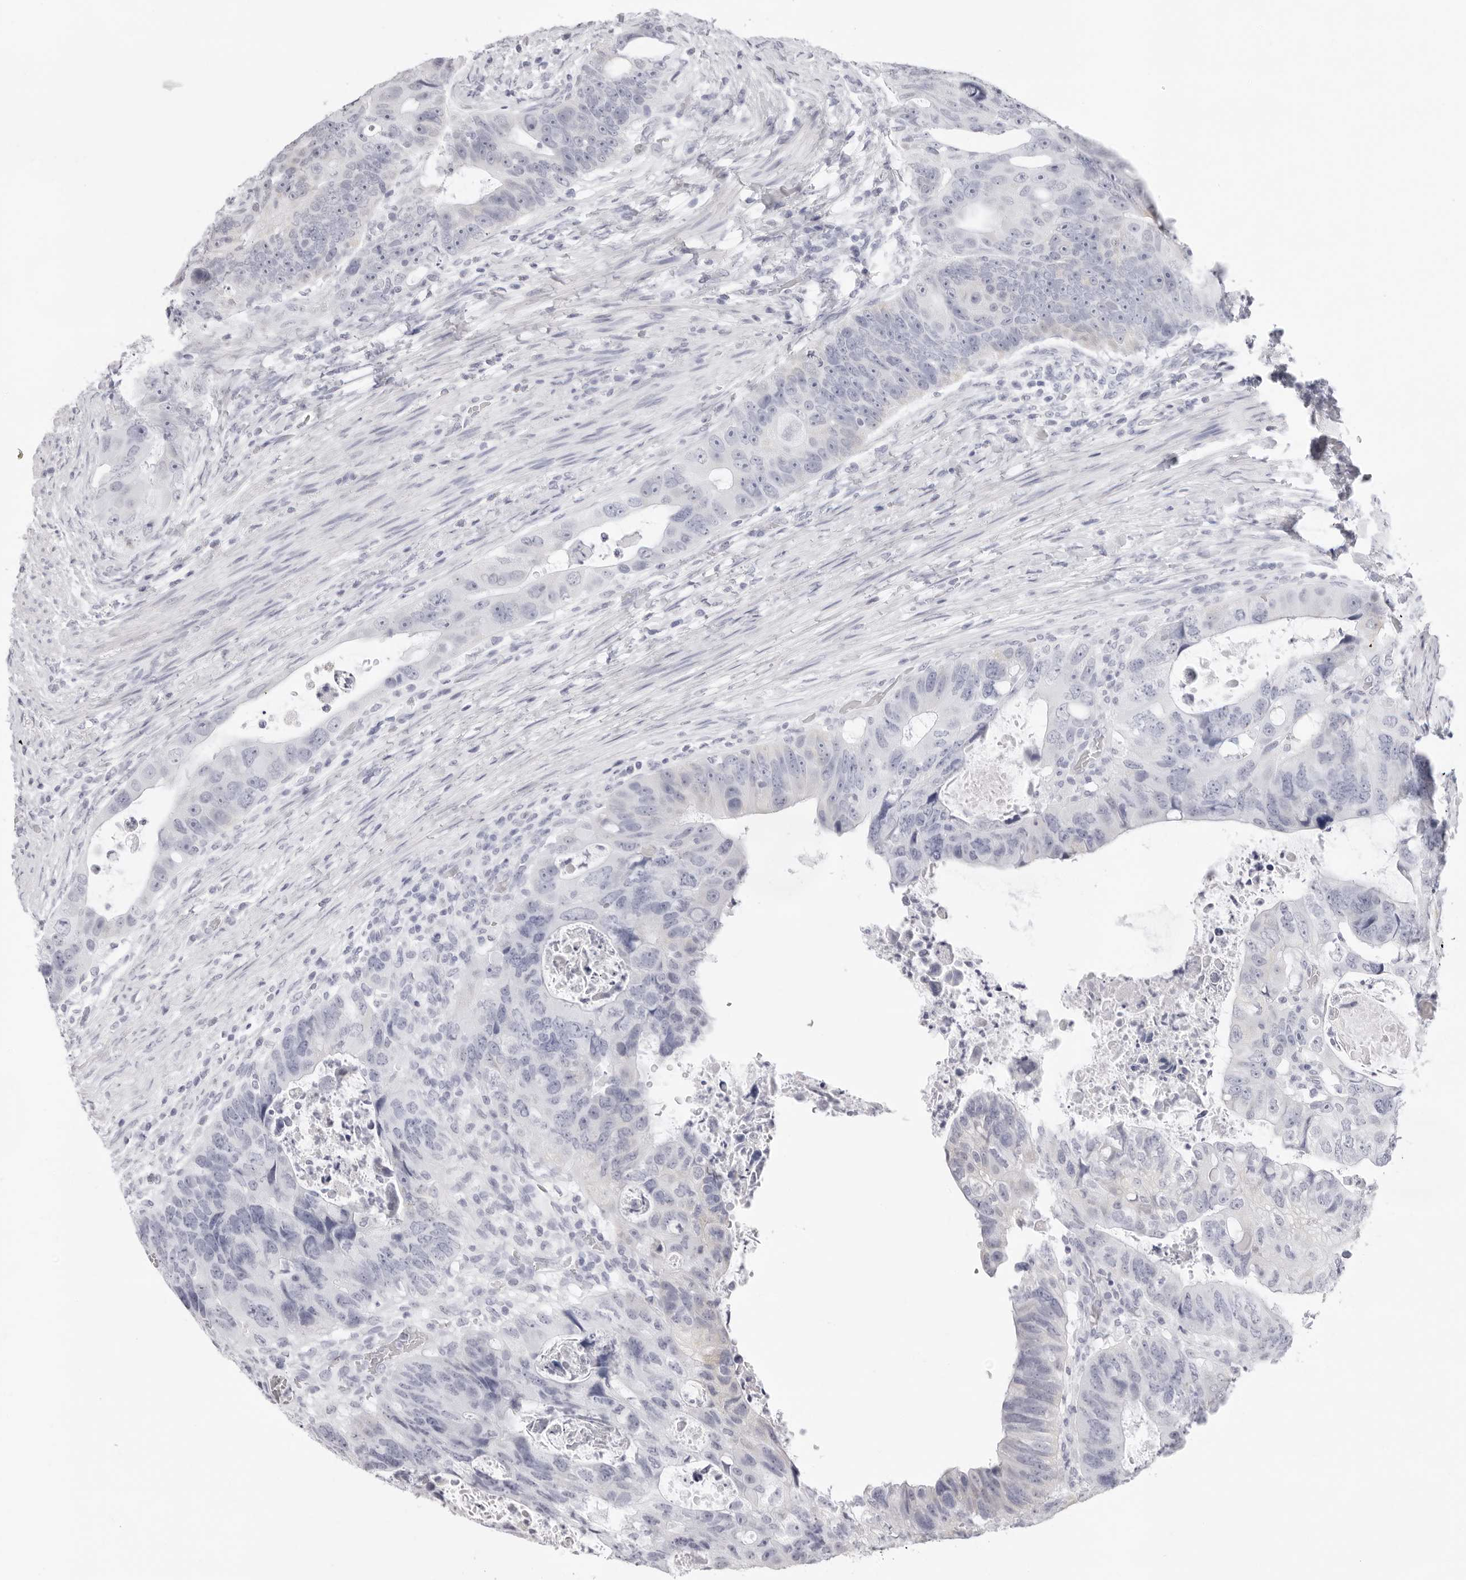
{"staining": {"intensity": "negative", "quantity": "none", "location": "none"}, "tissue": "colorectal cancer", "cell_type": "Tumor cells", "image_type": "cancer", "snomed": [{"axis": "morphology", "description": "Adenocarcinoma, NOS"}, {"axis": "topography", "description": "Rectum"}], "caption": "Adenocarcinoma (colorectal) was stained to show a protein in brown. There is no significant staining in tumor cells.", "gene": "FDPS", "patient": {"sex": "male", "age": 59}}